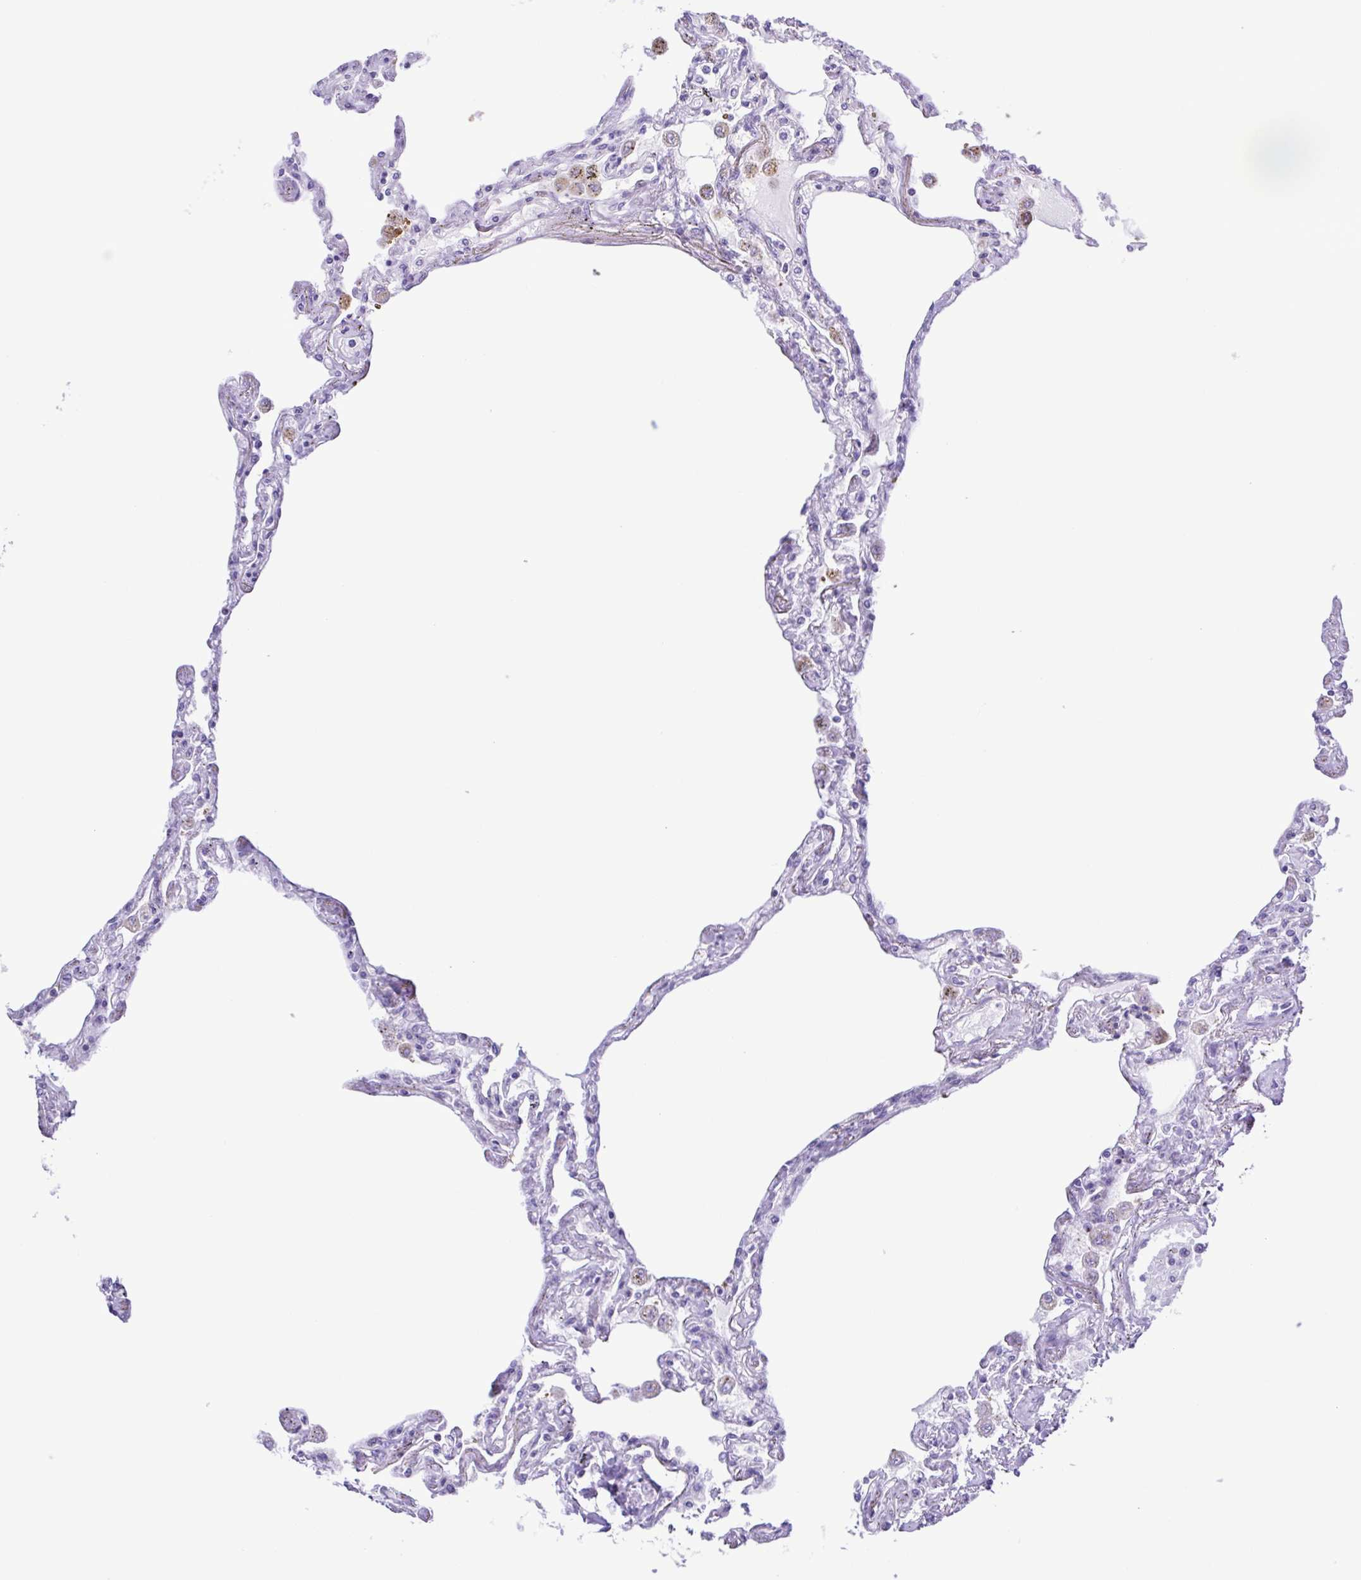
{"staining": {"intensity": "negative", "quantity": "none", "location": "none"}, "tissue": "lung", "cell_type": "Alveolar cells", "image_type": "normal", "snomed": [{"axis": "morphology", "description": "Normal tissue, NOS"}, {"axis": "morphology", "description": "Adenocarcinoma, NOS"}, {"axis": "topography", "description": "Cartilage tissue"}, {"axis": "topography", "description": "Lung"}], "caption": "IHC image of normal lung stained for a protein (brown), which exhibits no positivity in alveolar cells. (DAB immunohistochemistry visualized using brightfield microscopy, high magnification).", "gene": "CYP17A1", "patient": {"sex": "female", "age": 67}}